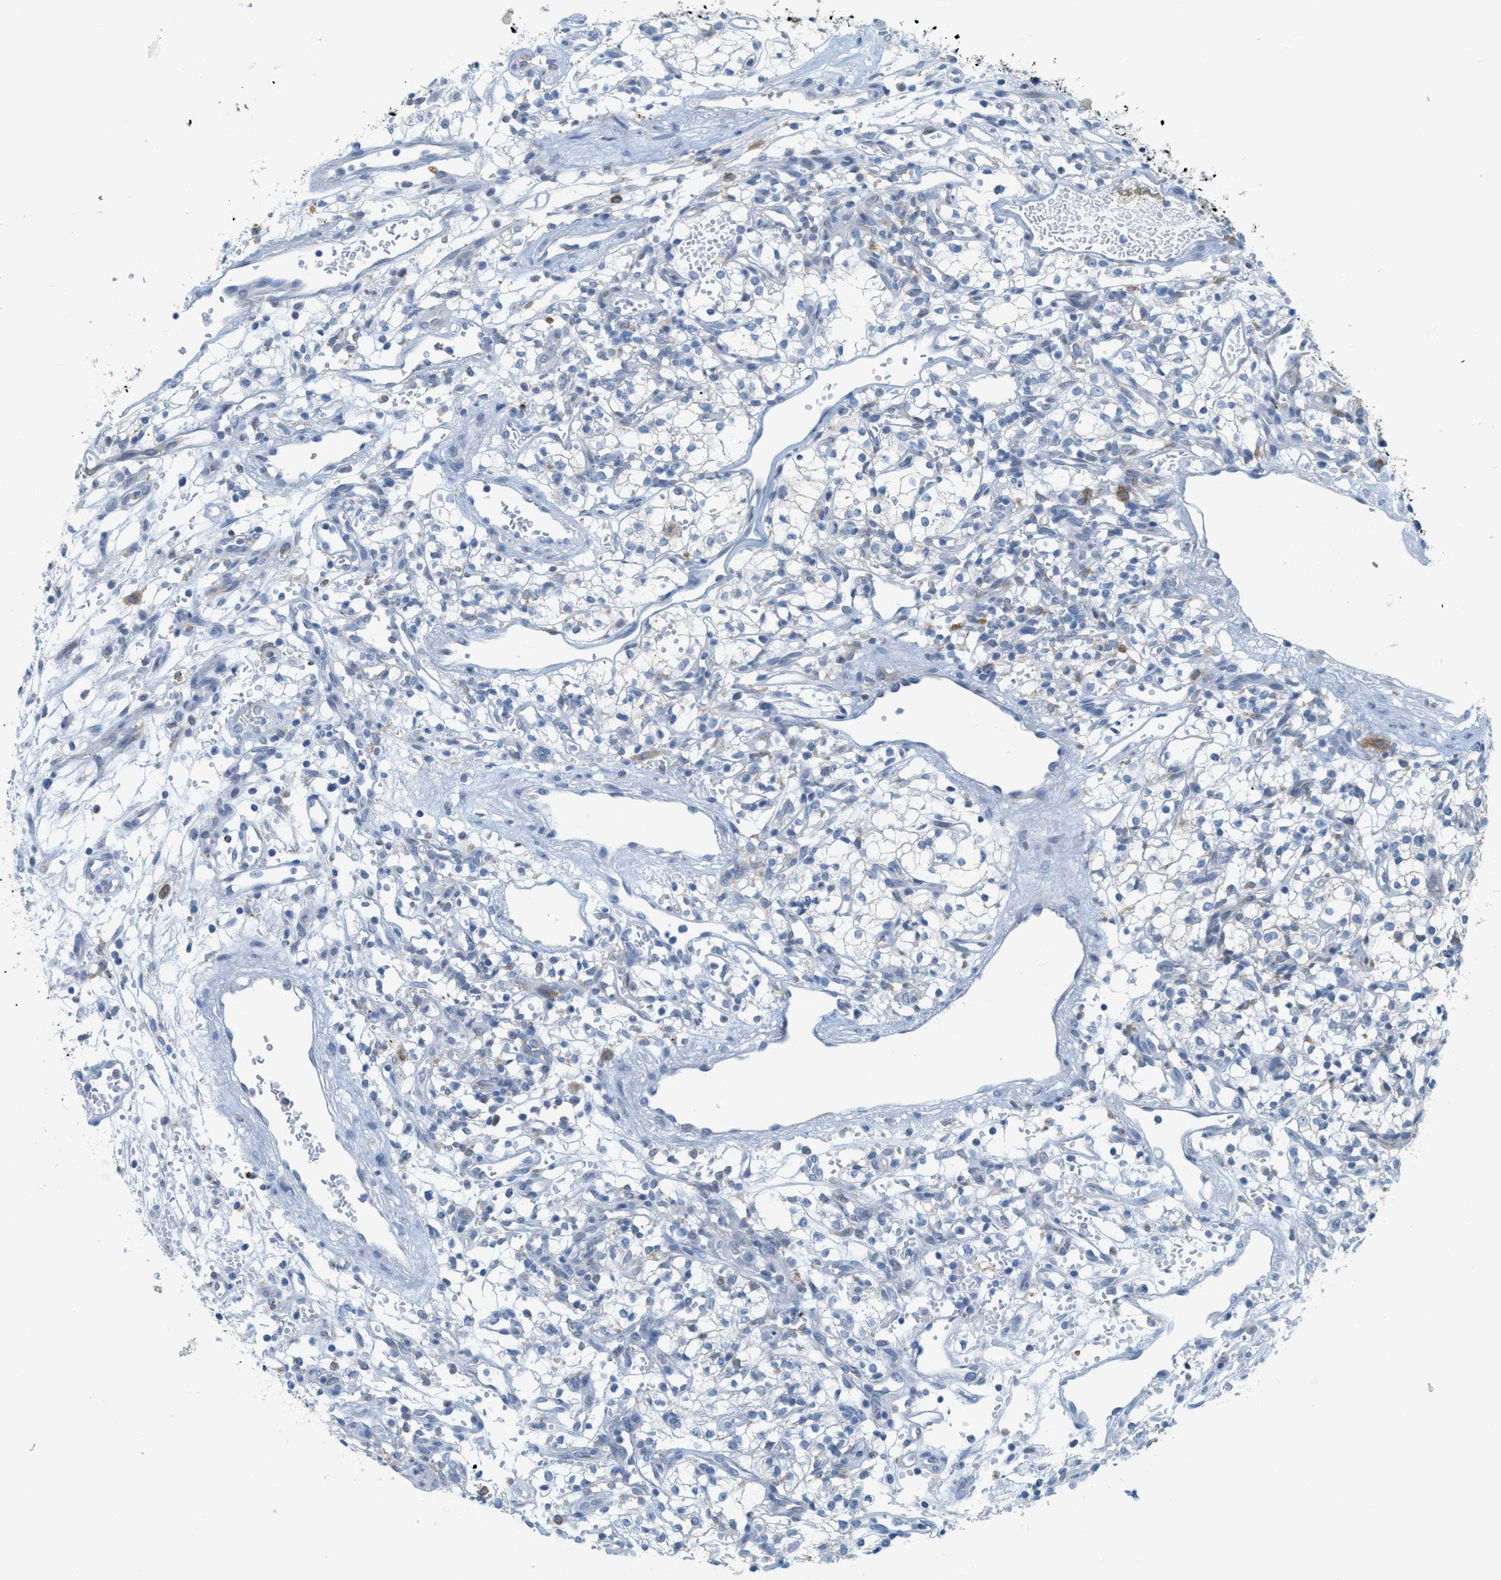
{"staining": {"intensity": "negative", "quantity": "none", "location": "none"}, "tissue": "renal cancer", "cell_type": "Tumor cells", "image_type": "cancer", "snomed": [{"axis": "morphology", "description": "Adenocarcinoma, NOS"}, {"axis": "topography", "description": "Kidney"}], "caption": "This histopathology image is of renal cancer stained with immunohistochemistry (IHC) to label a protein in brown with the nuclei are counter-stained blue. There is no staining in tumor cells.", "gene": "TEX264", "patient": {"sex": "male", "age": 59}}